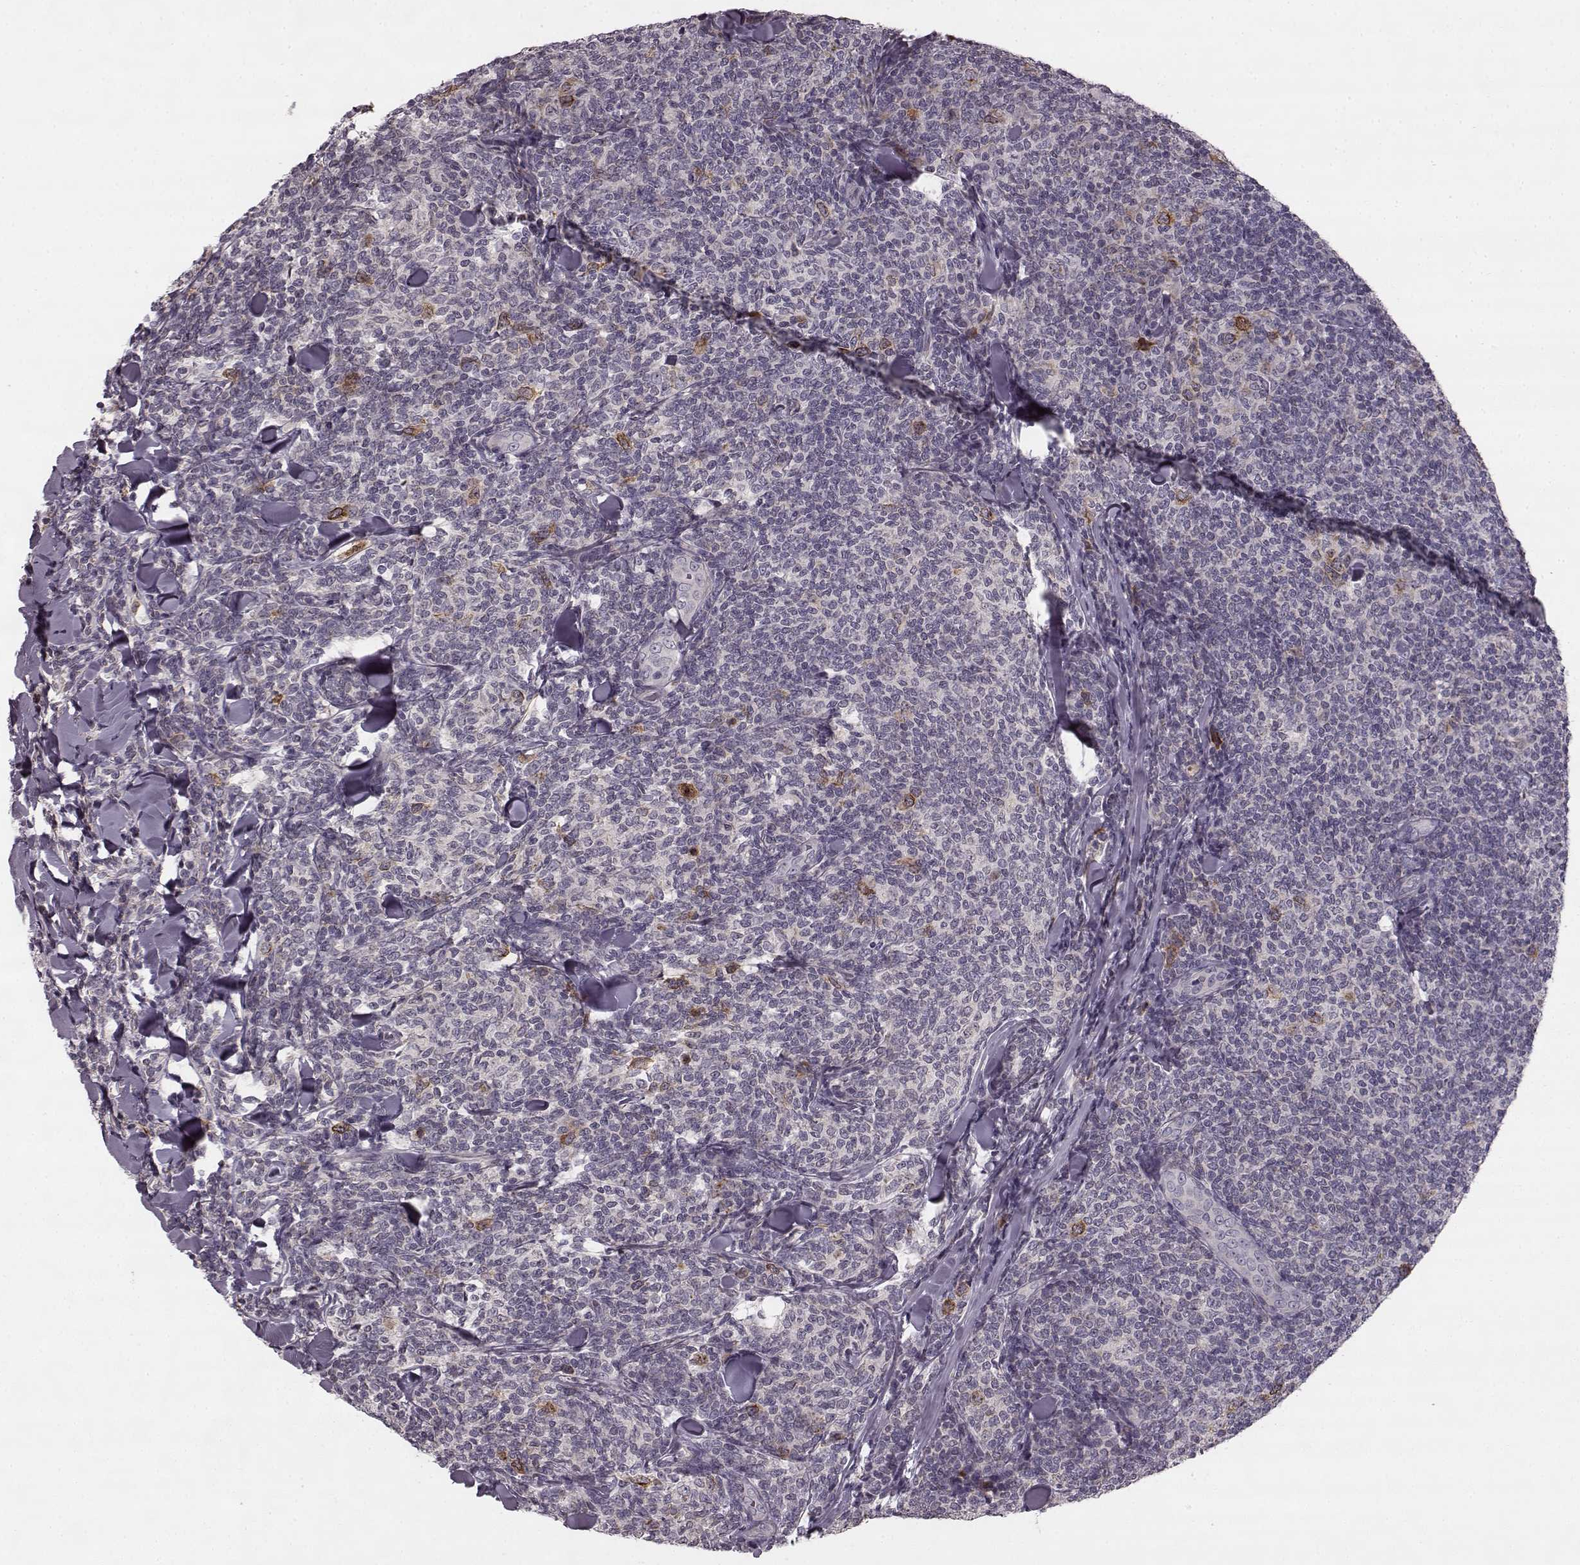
{"staining": {"intensity": "negative", "quantity": "none", "location": "none"}, "tissue": "lymphoma", "cell_type": "Tumor cells", "image_type": "cancer", "snomed": [{"axis": "morphology", "description": "Malignant lymphoma, non-Hodgkin's type, Low grade"}, {"axis": "topography", "description": "Lymph node"}], "caption": "This histopathology image is of low-grade malignant lymphoma, non-Hodgkin's type stained with IHC to label a protein in brown with the nuclei are counter-stained blue. There is no staining in tumor cells. The staining is performed using DAB (3,3'-diaminobenzidine) brown chromogen with nuclei counter-stained in using hematoxylin.", "gene": "HMMR", "patient": {"sex": "female", "age": 56}}